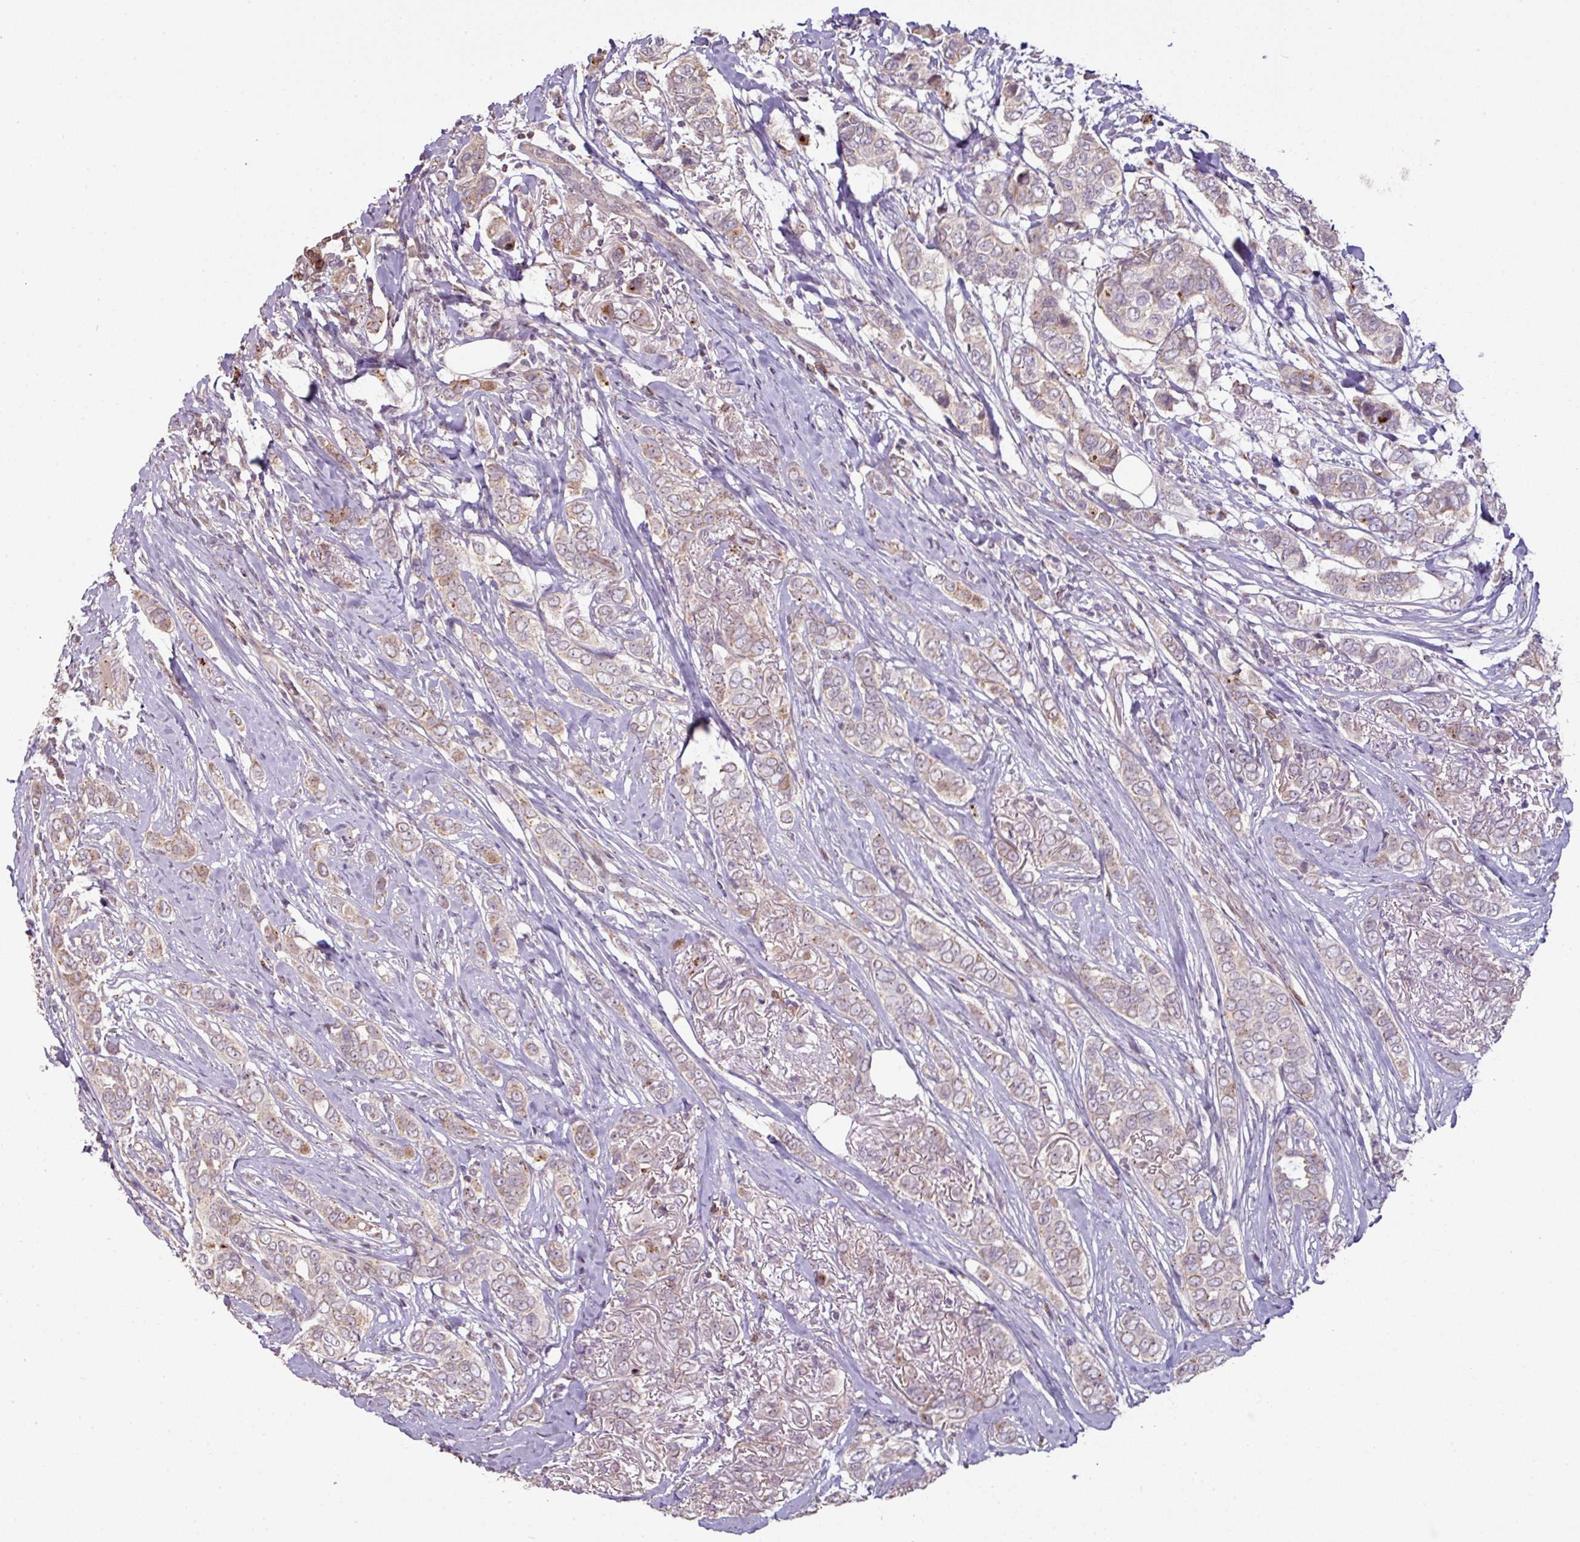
{"staining": {"intensity": "weak", "quantity": "25%-75%", "location": "cytoplasmic/membranous"}, "tissue": "breast cancer", "cell_type": "Tumor cells", "image_type": "cancer", "snomed": [{"axis": "morphology", "description": "Lobular carcinoma"}, {"axis": "topography", "description": "Breast"}], "caption": "IHC (DAB (3,3'-diaminobenzidine)) staining of human breast cancer displays weak cytoplasmic/membranous protein positivity in approximately 25%-75% of tumor cells. The staining was performed using DAB, with brown indicating positive protein expression. Nuclei are stained blue with hematoxylin.", "gene": "CXCR5", "patient": {"sex": "female", "age": 51}}